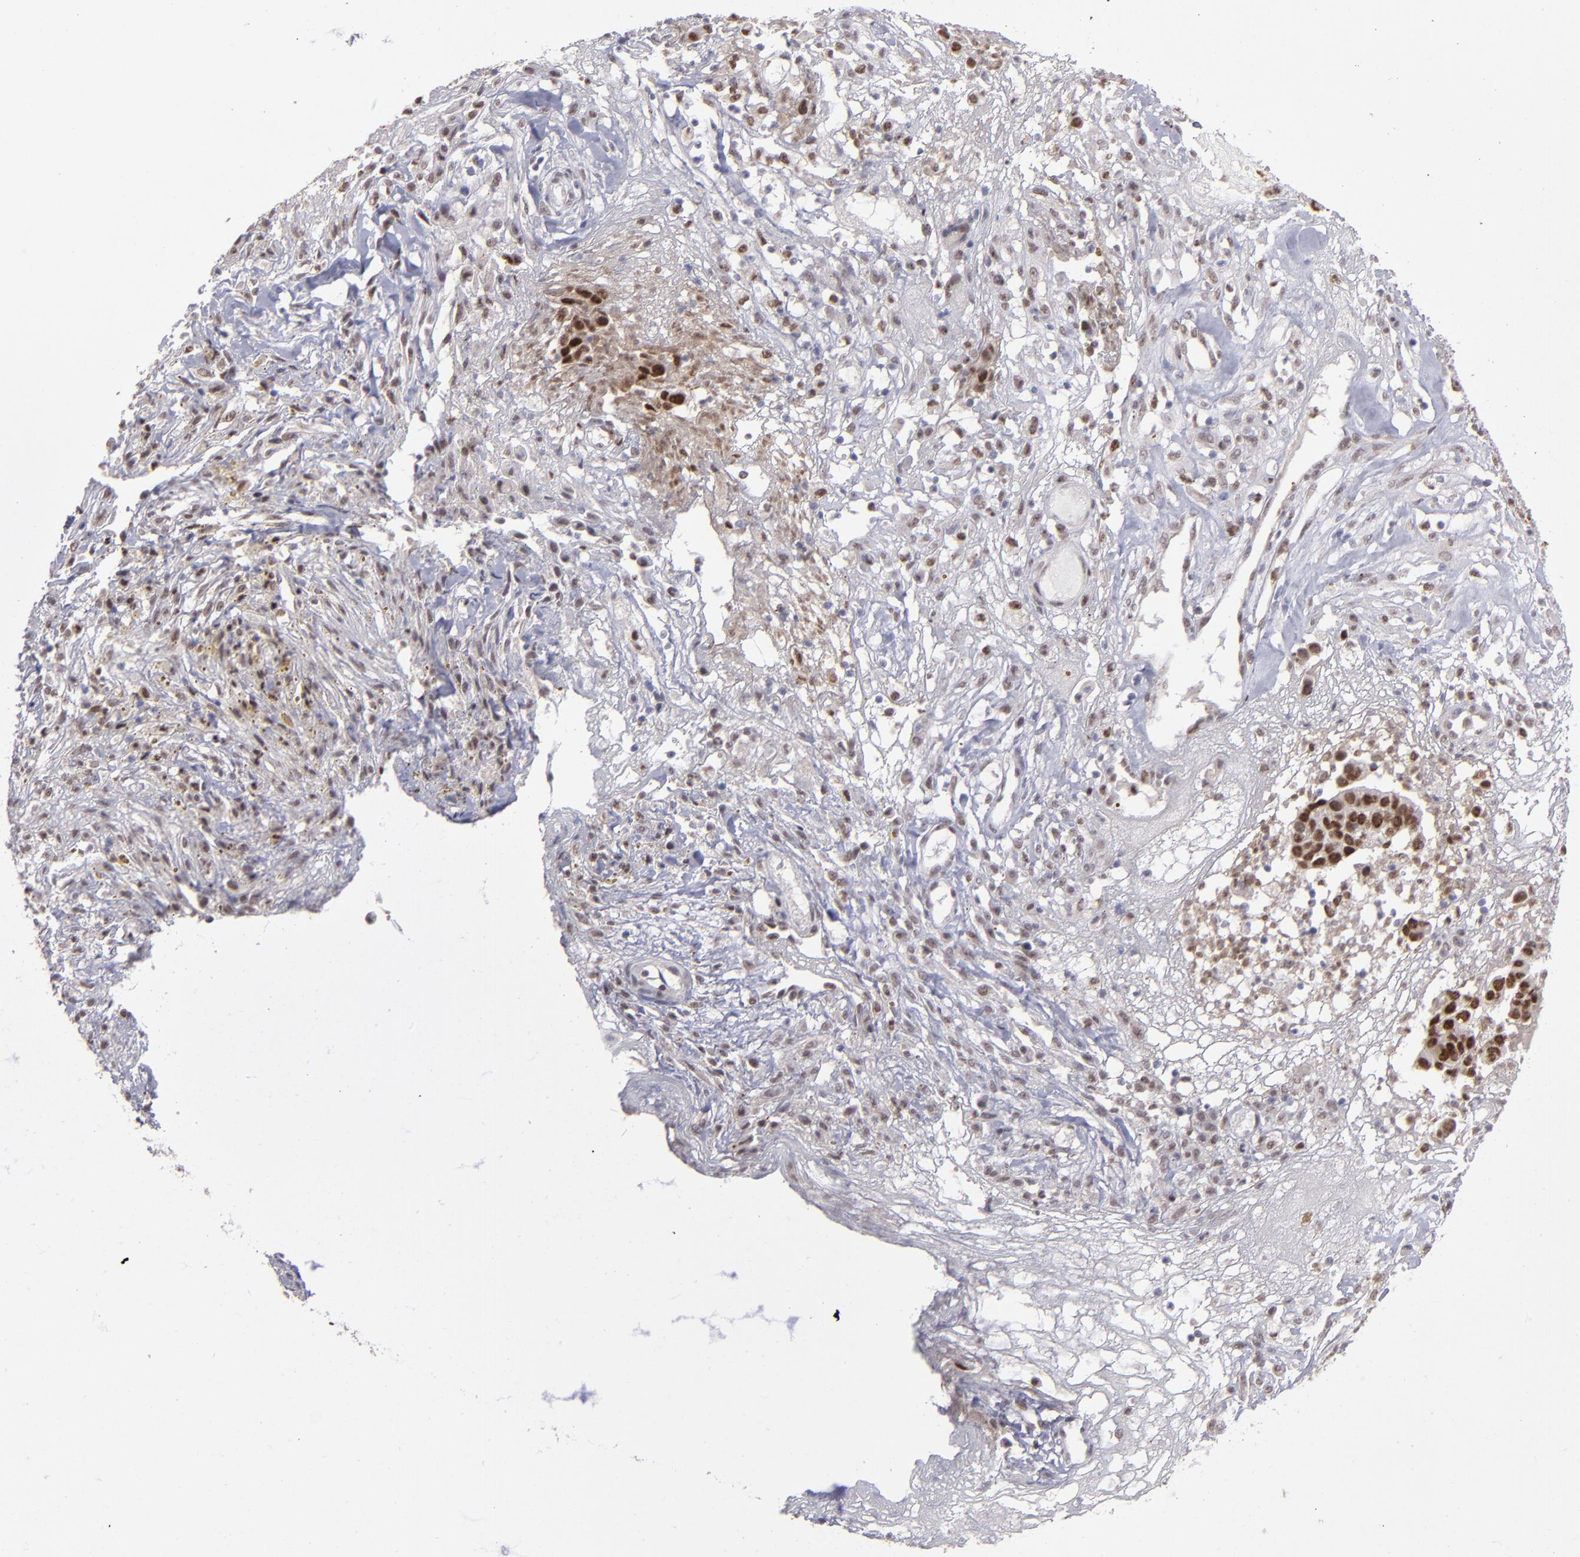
{"staining": {"intensity": "strong", "quantity": "25%-75%", "location": "nuclear"}, "tissue": "ovarian cancer", "cell_type": "Tumor cells", "image_type": "cancer", "snomed": [{"axis": "morphology", "description": "Carcinoma, endometroid"}, {"axis": "topography", "description": "Ovary"}], "caption": "DAB (3,3'-diaminobenzidine) immunohistochemical staining of human ovarian cancer (endometroid carcinoma) exhibits strong nuclear protein positivity in approximately 25%-75% of tumor cells.", "gene": "RREB1", "patient": {"sex": "female", "age": 42}}